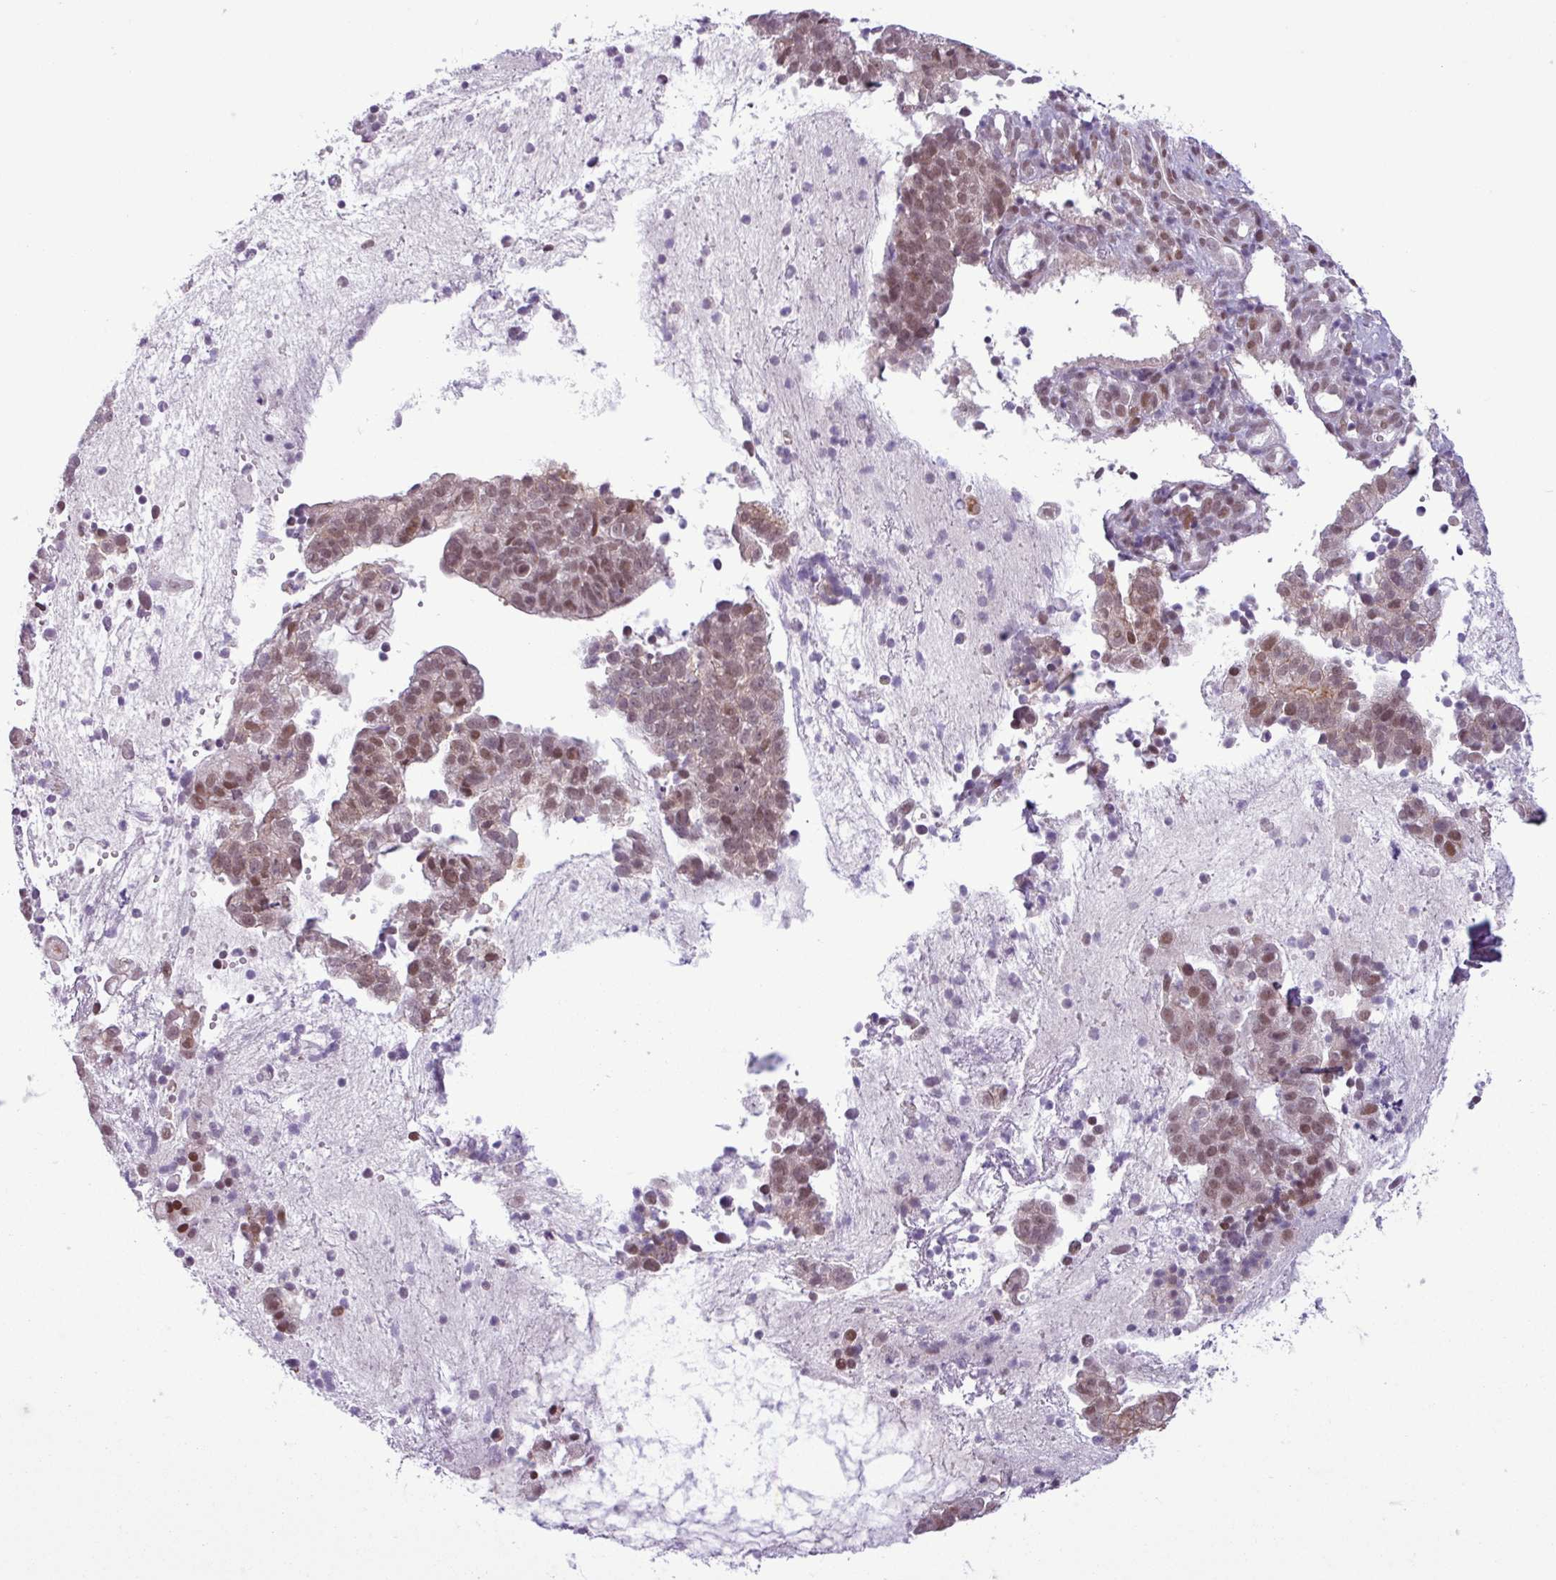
{"staining": {"intensity": "moderate", "quantity": ">75%", "location": "nuclear"}, "tissue": "endometrial cancer", "cell_type": "Tumor cells", "image_type": "cancer", "snomed": [{"axis": "morphology", "description": "Adenocarcinoma, NOS"}, {"axis": "topography", "description": "Endometrium"}], "caption": "Endometrial cancer stained with immunohistochemistry (IHC) shows moderate nuclear staining in about >75% of tumor cells. Nuclei are stained in blue.", "gene": "NOTCH2", "patient": {"sex": "female", "age": 76}}